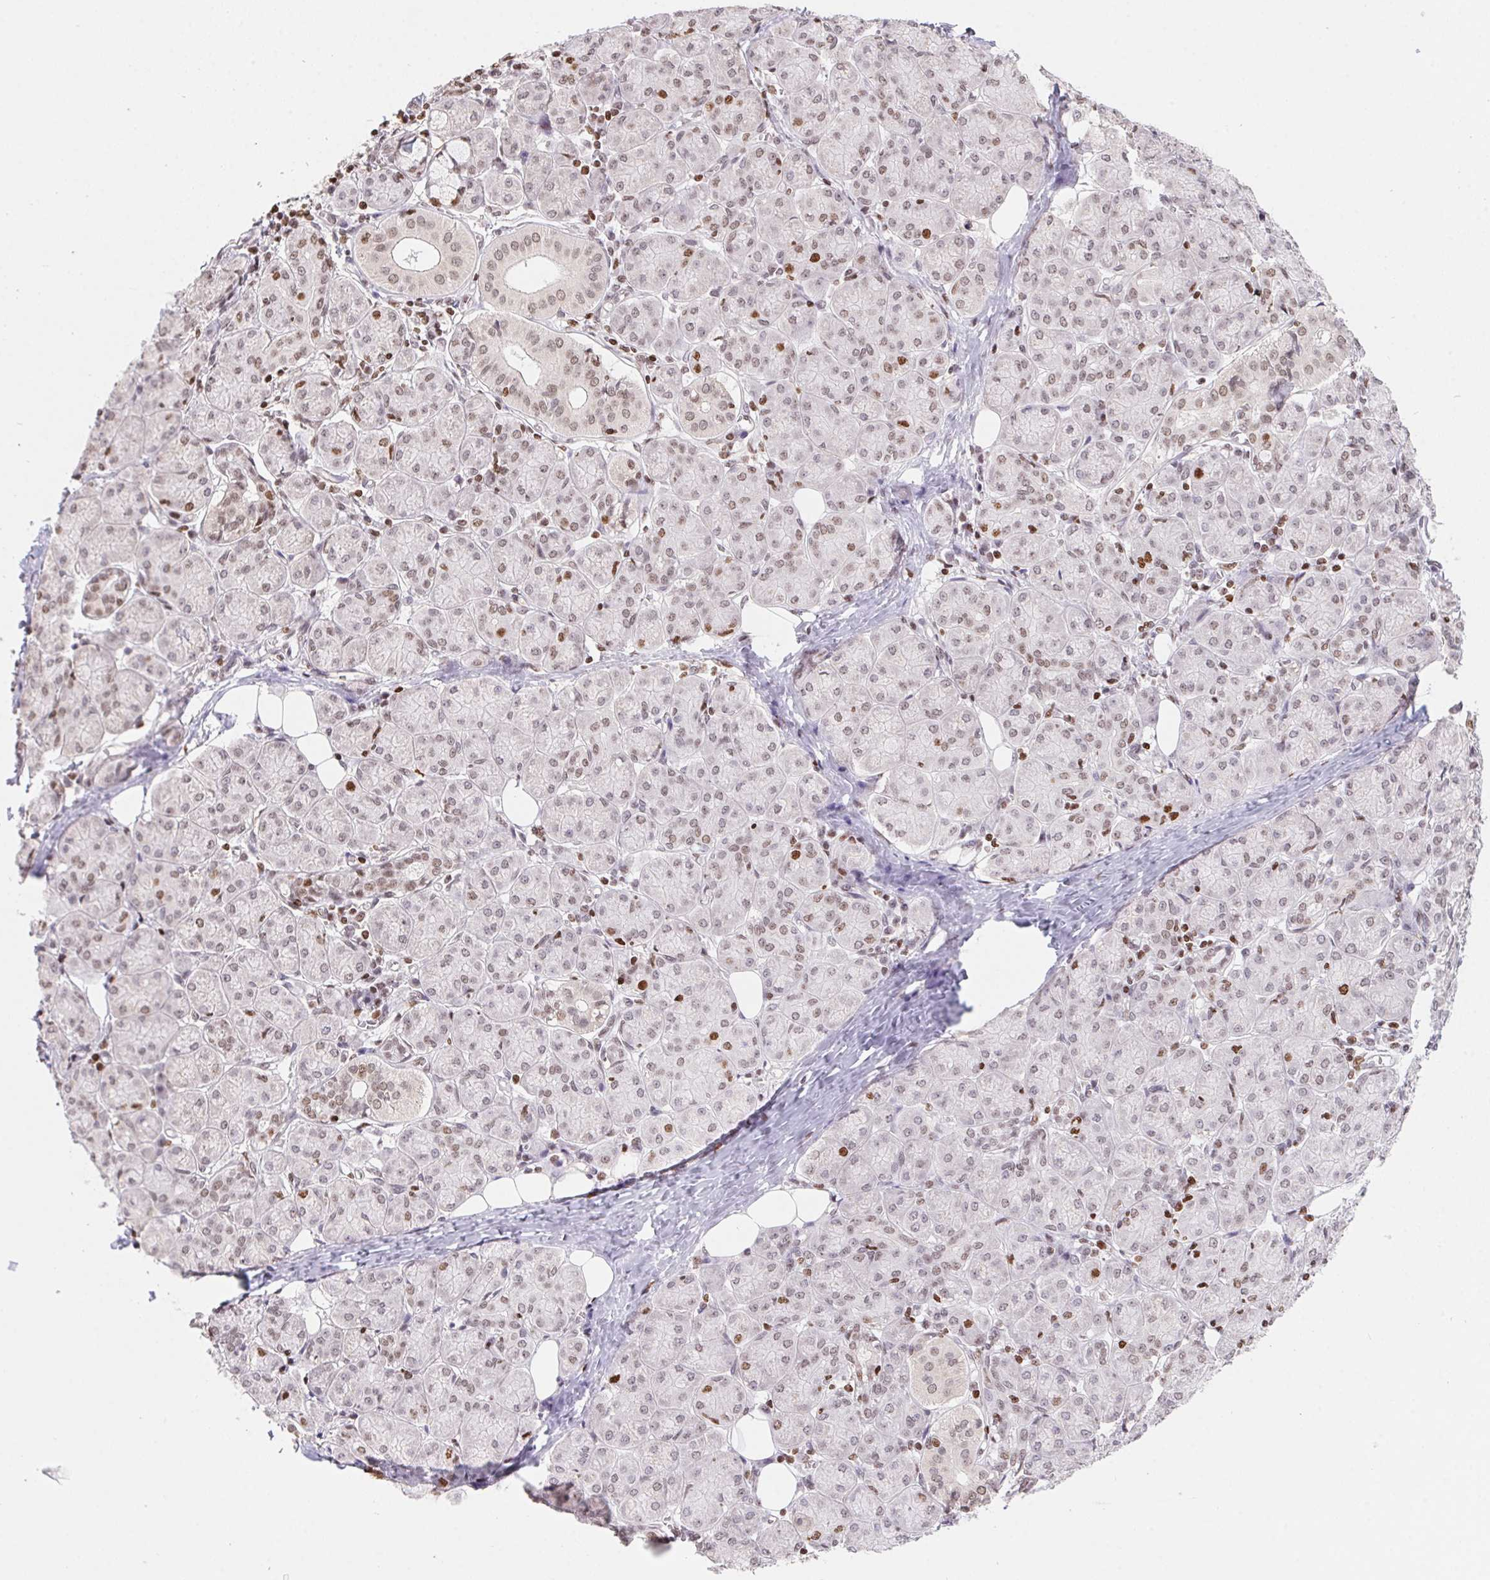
{"staining": {"intensity": "weak", "quantity": "25%-75%", "location": "cytoplasmic/membranous,nuclear"}, "tissue": "salivary gland", "cell_type": "Glandular cells", "image_type": "normal", "snomed": [{"axis": "morphology", "description": "Normal tissue, NOS"}, {"axis": "morphology", "description": "Inflammation, NOS"}, {"axis": "topography", "description": "Lymph node"}, {"axis": "topography", "description": "Salivary gland"}], "caption": "Immunohistochemistry image of benign salivary gland: salivary gland stained using immunohistochemistry shows low levels of weak protein expression localized specifically in the cytoplasmic/membranous,nuclear of glandular cells, appearing as a cytoplasmic/membranous,nuclear brown color.", "gene": "POLD3", "patient": {"sex": "male", "age": 3}}